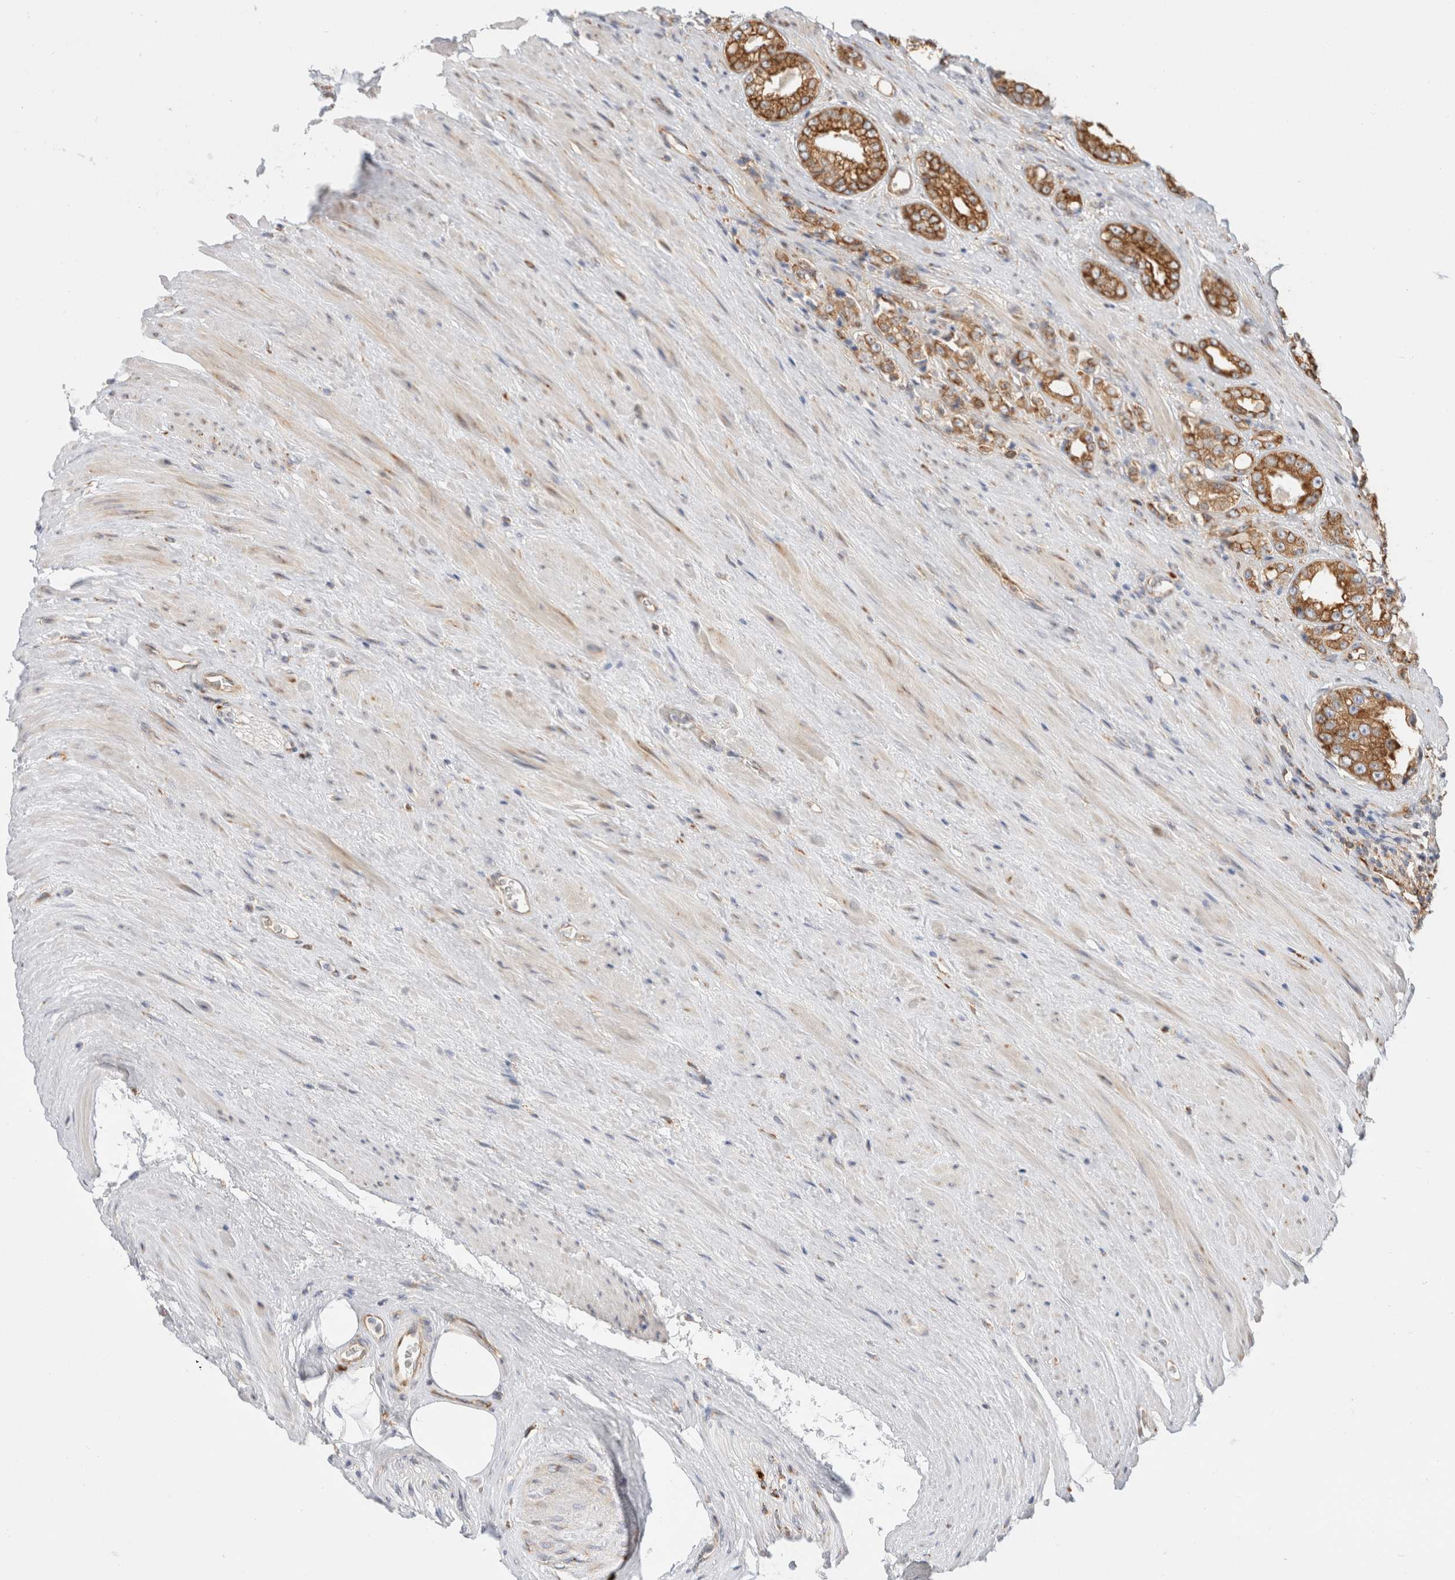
{"staining": {"intensity": "strong", "quantity": ">75%", "location": "cytoplasmic/membranous"}, "tissue": "prostate cancer", "cell_type": "Tumor cells", "image_type": "cancer", "snomed": [{"axis": "morphology", "description": "Adenocarcinoma, High grade"}, {"axis": "topography", "description": "Prostate"}], "caption": "High-grade adenocarcinoma (prostate) was stained to show a protein in brown. There is high levels of strong cytoplasmic/membranous positivity in about >75% of tumor cells.", "gene": "ZC2HC1A", "patient": {"sex": "male", "age": 61}}